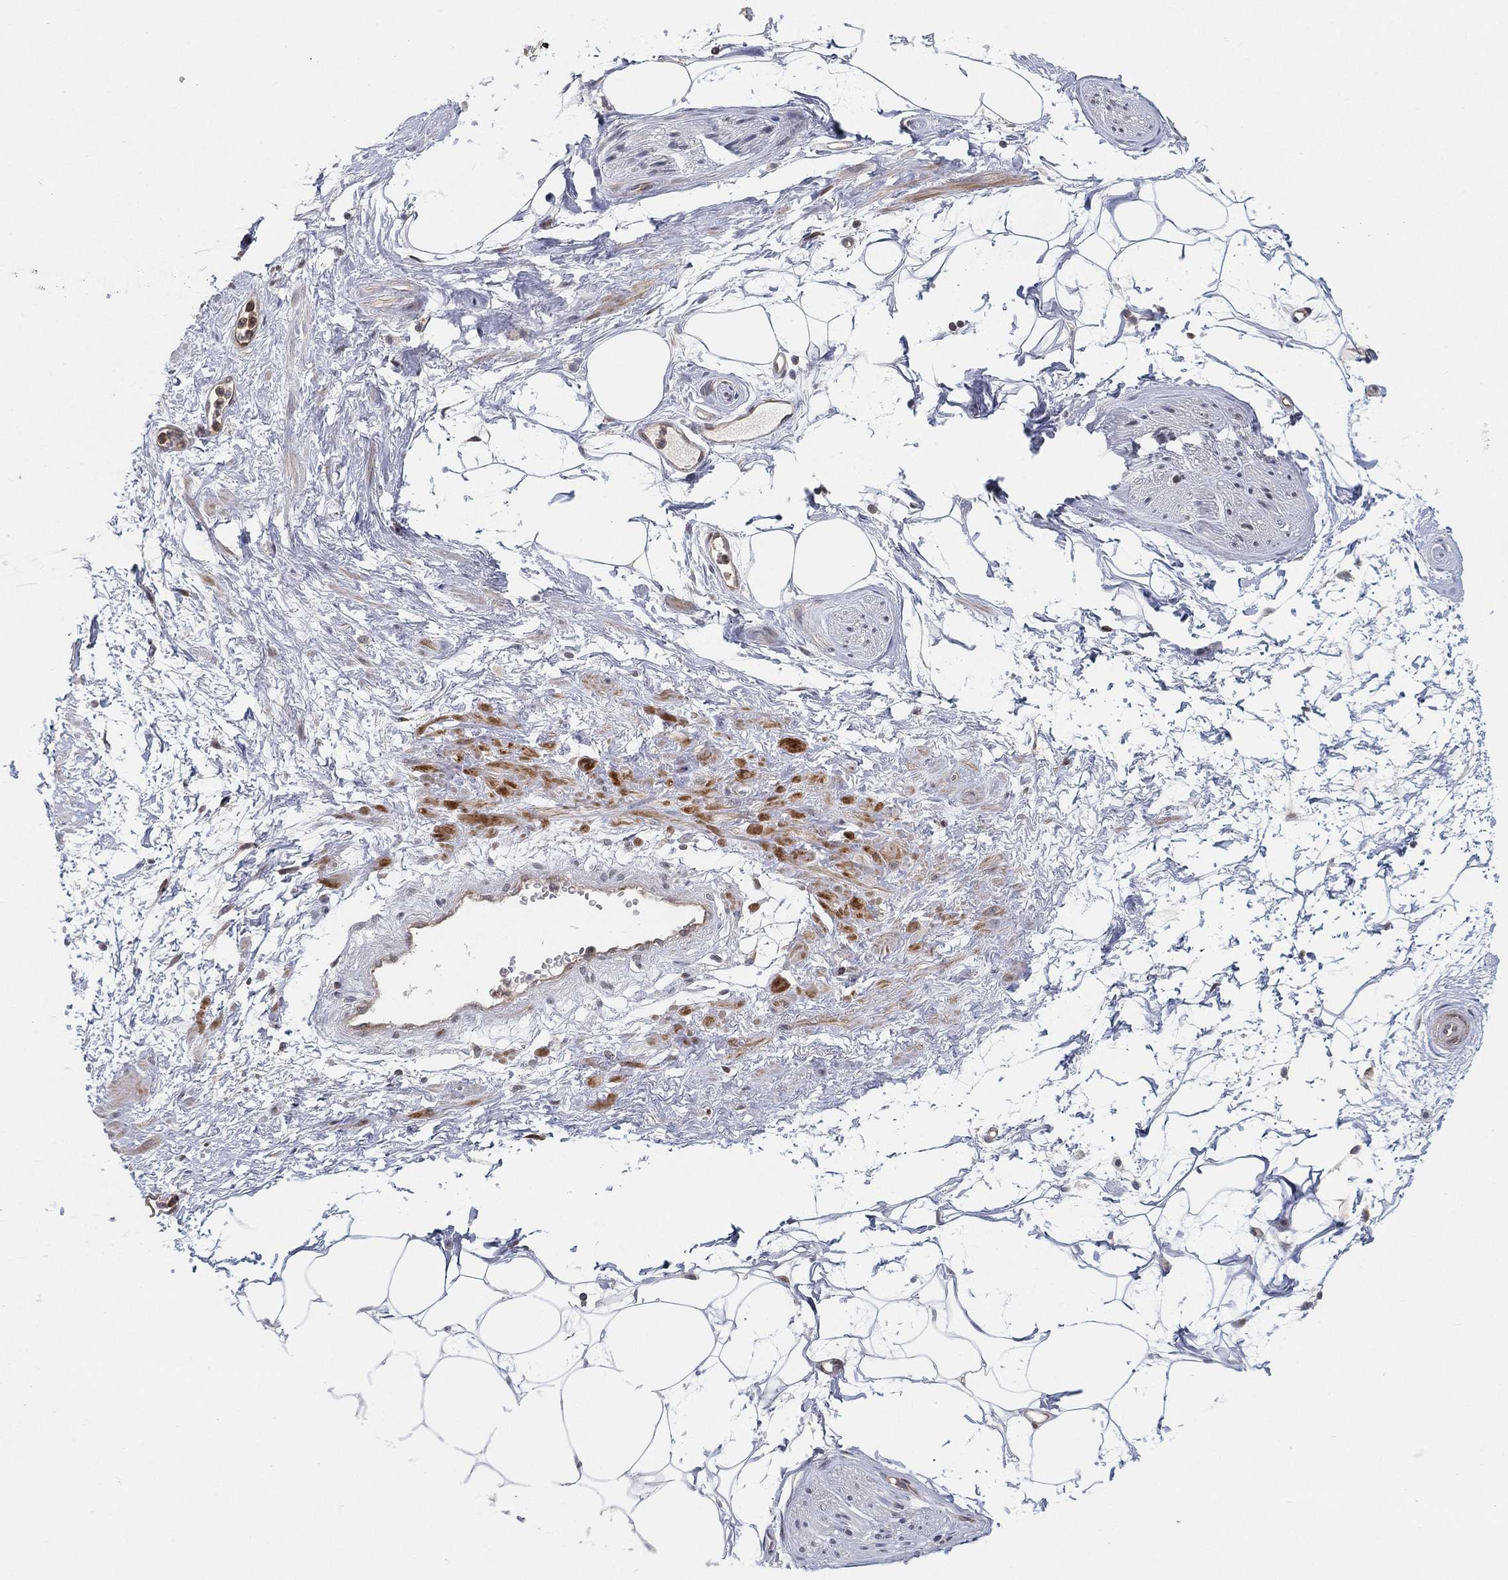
{"staining": {"intensity": "negative", "quantity": "none", "location": "none"}, "tissue": "adipose tissue", "cell_type": "Adipocytes", "image_type": "normal", "snomed": [{"axis": "morphology", "description": "Normal tissue, NOS"}, {"axis": "topography", "description": "Prostate"}, {"axis": "topography", "description": "Peripheral nerve tissue"}], "caption": "This is an immunohistochemistry image of unremarkable human adipose tissue. There is no staining in adipocytes.", "gene": "TMTC4", "patient": {"sex": "male", "age": 57}}